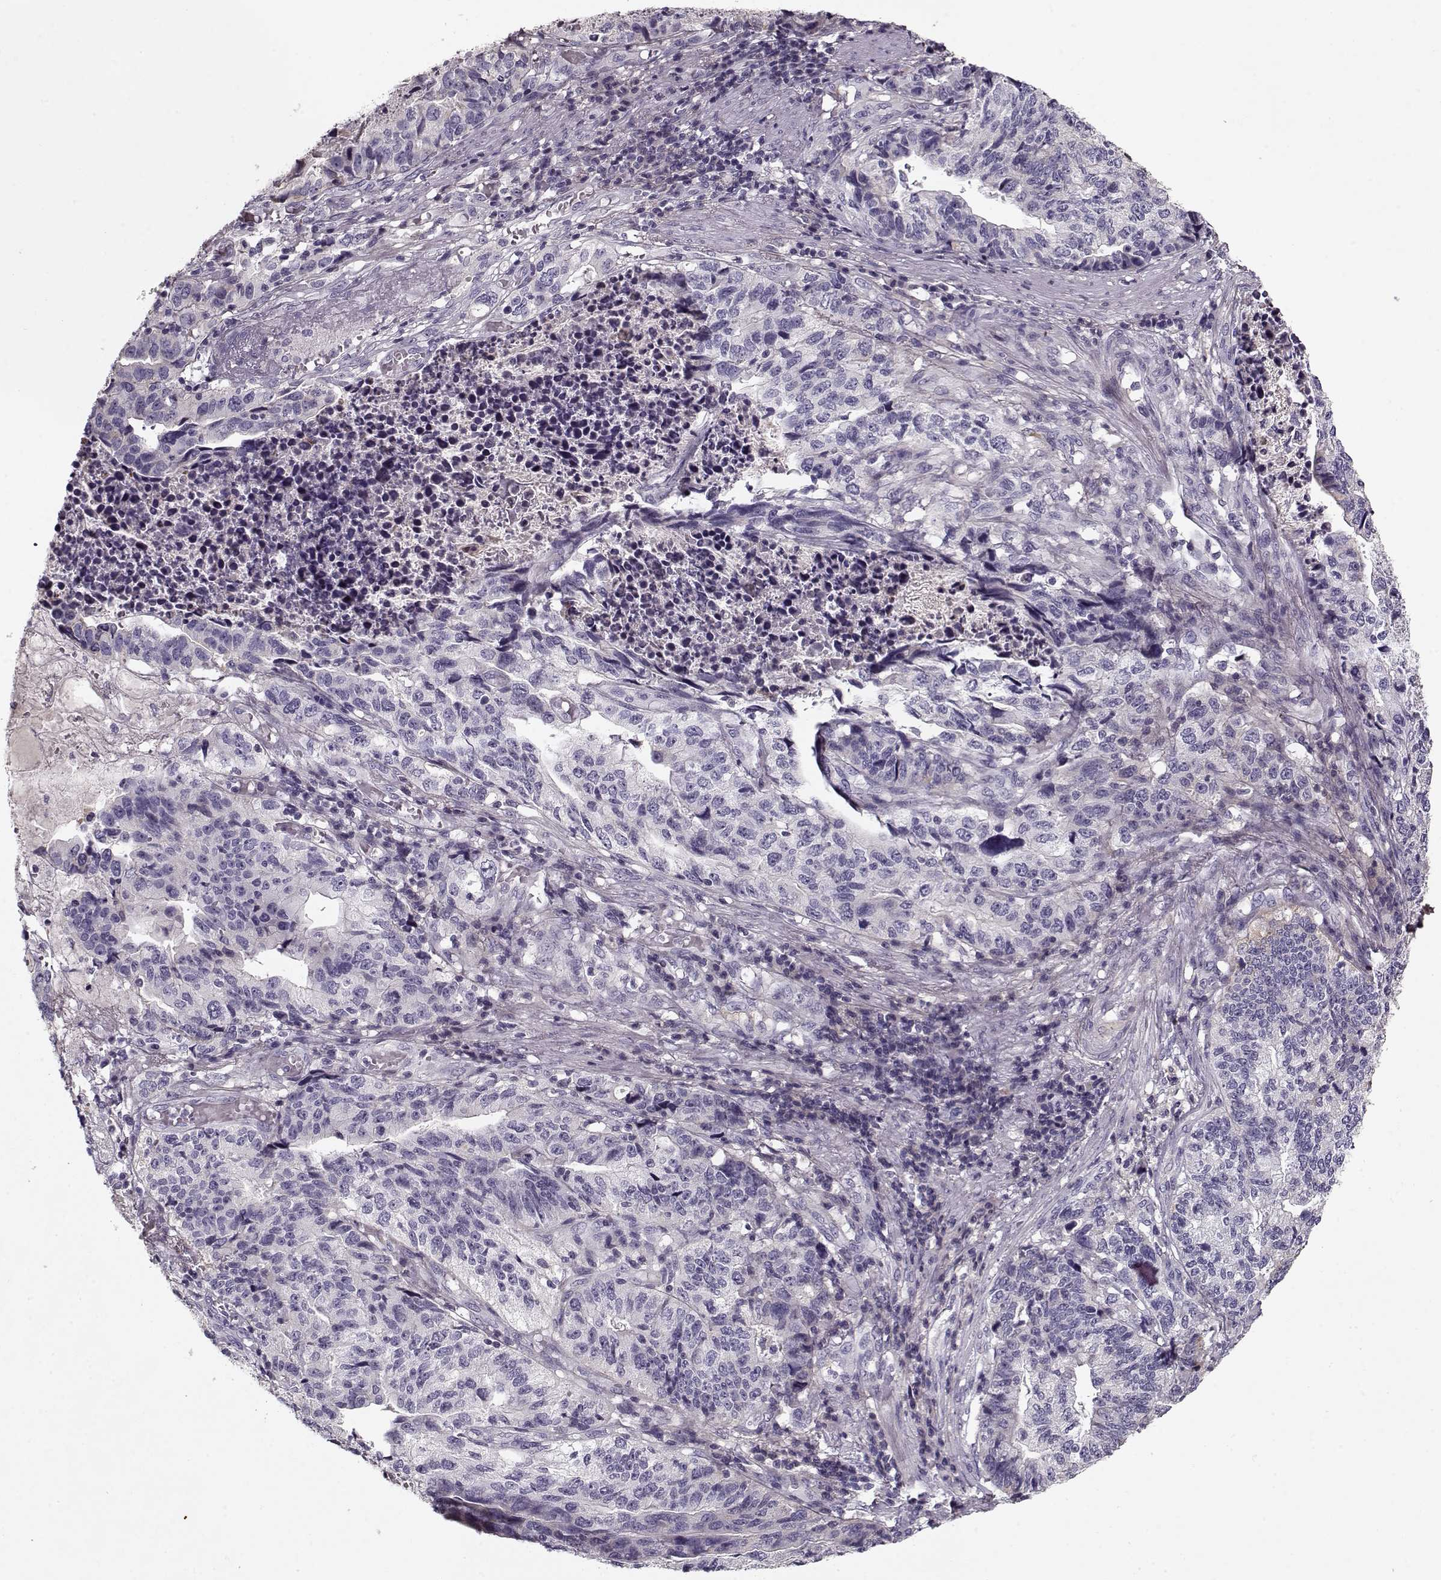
{"staining": {"intensity": "negative", "quantity": "none", "location": "none"}, "tissue": "stomach cancer", "cell_type": "Tumor cells", "image_type": "cancer", "snomed": [{"axis": "morphology", "description": "Adenocarcinoma, NOS"}, {"axis": "topography", "description": "Stomach, upper"}], "caption": "Tumor cells show no significant expression in stomach cancer. Brightfield microscopy of immunohistochemistry (IHC) stained with DAB (3,3'-diaminobenzidine) (brown) and hematoxylin (blue), captured at high magnification.", "gene": "LUM", "patient": {"sex": "female", "age": 67}}